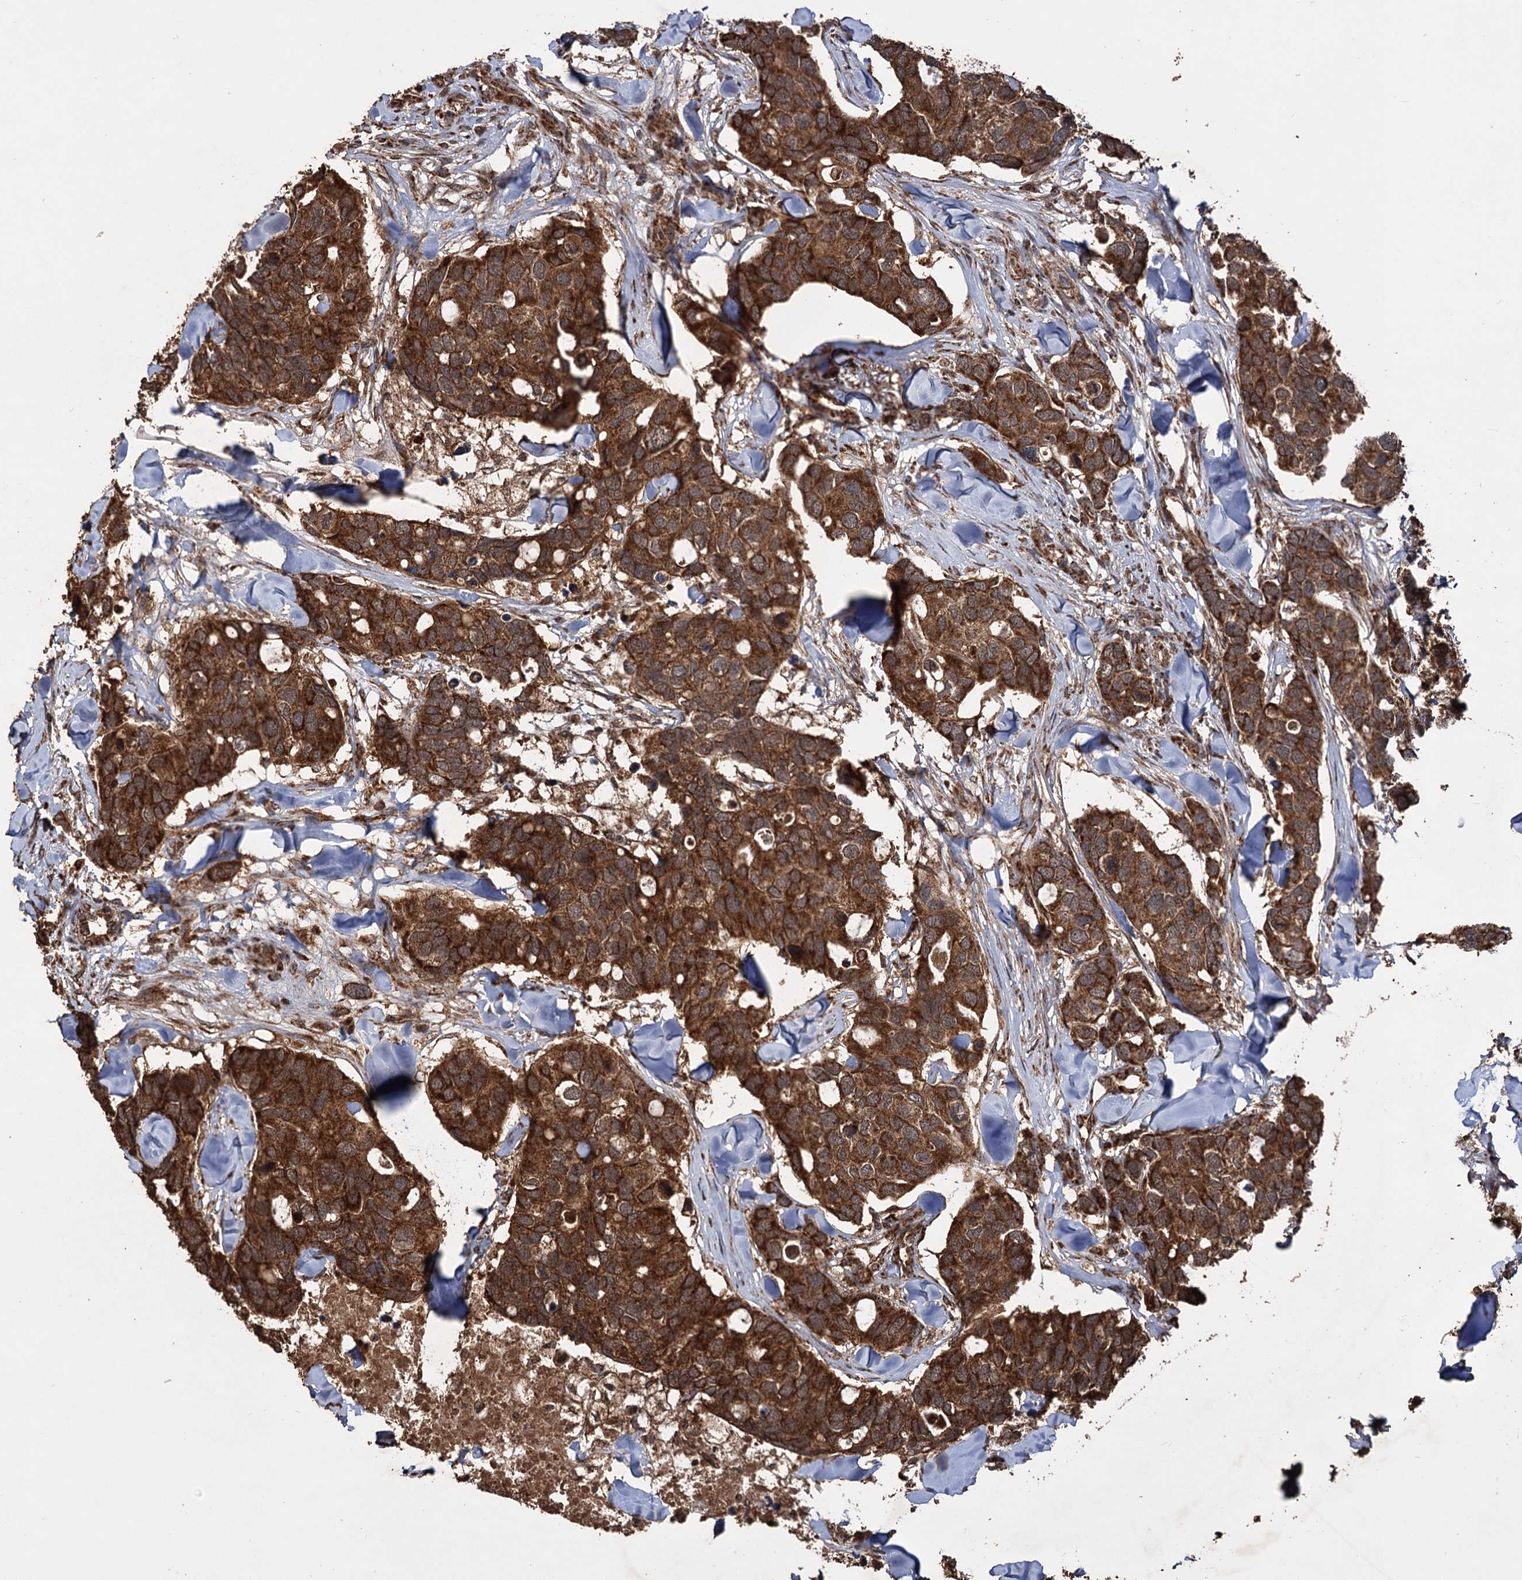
{"staining": {"intensity": "strong", "quantity": ">75%", "location": "cytoplasmic/membranous"}, "tissue": "breast cancer", "cell_type": "Tumor cells", "image_type": "cancer", "snomed": [{"axis": "morphology", "description": "Duct carcinoma"}, {"axis": "topography", "description": "Breast"}], "caption": "A micrograph showing strong cytoplasmic/membranous expression in approximately >75% of tumor cells in breast cancer (intraductal carcinoma), as visualized by brown immunohistochemical staining.", "gene": "IPO4", "patient": {"sex": "female", "age": 83}}